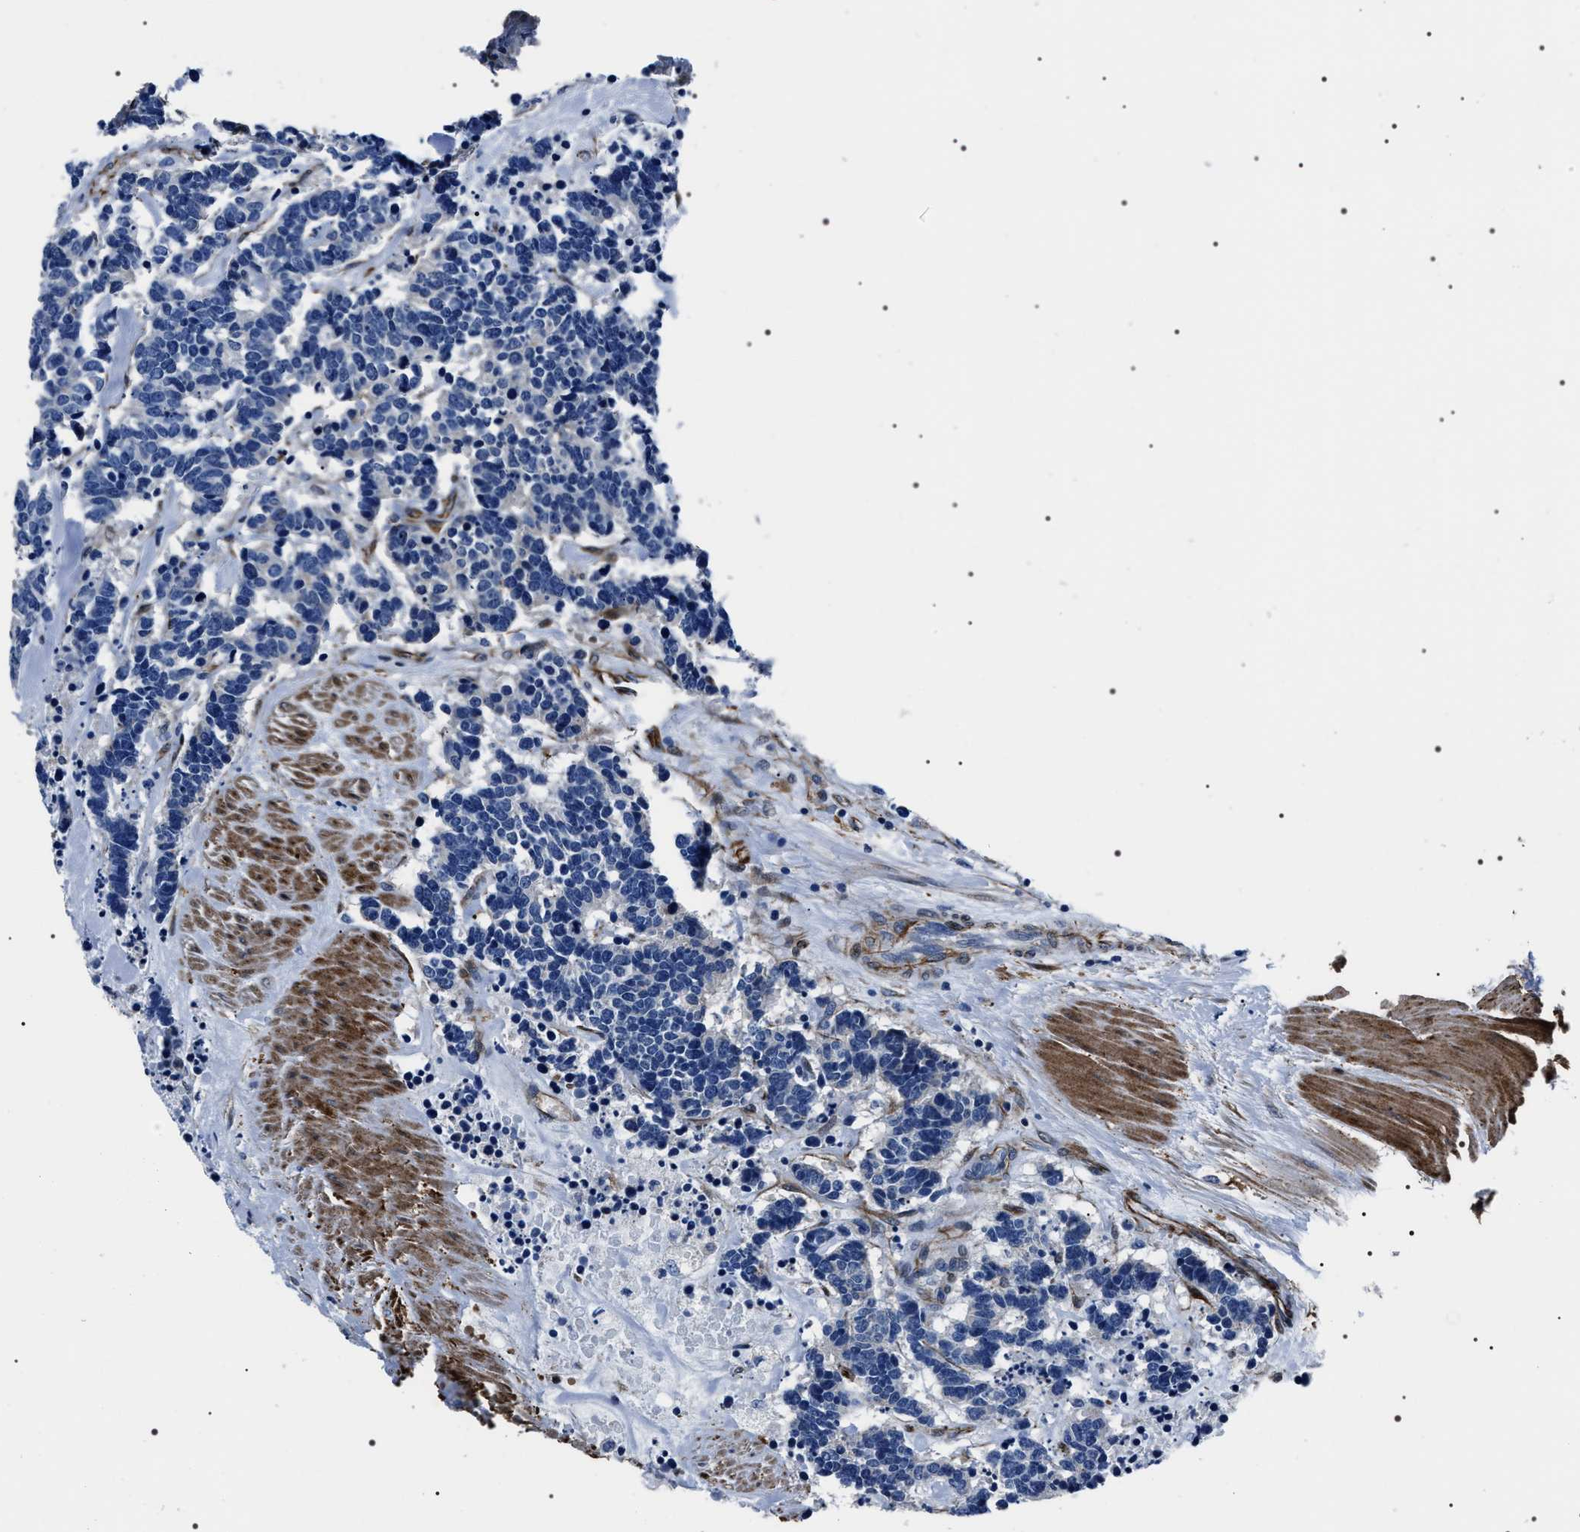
{"staining": {"intensity": "negative", "quantity": "none", "location": "none"}, "tissue": "carcinoid", "cell_type": "Tumor cells", "image_type": "cancer", "snomed": [{"axis": "morphology", "description": "Carcinoma, NOS"}, {"axis": "morphology", "description": "Carcinoid, malignant, NOS"}, {"axis": "topography", "description": "Urinary bladder"}], "caption": "IHC micrograph of carcinoid (malignant) stained for a protein (brown), which exhibits no positivity in tumor cells.", "gene": "BAG2", "patient": {"sex": "male", "age": 57}}